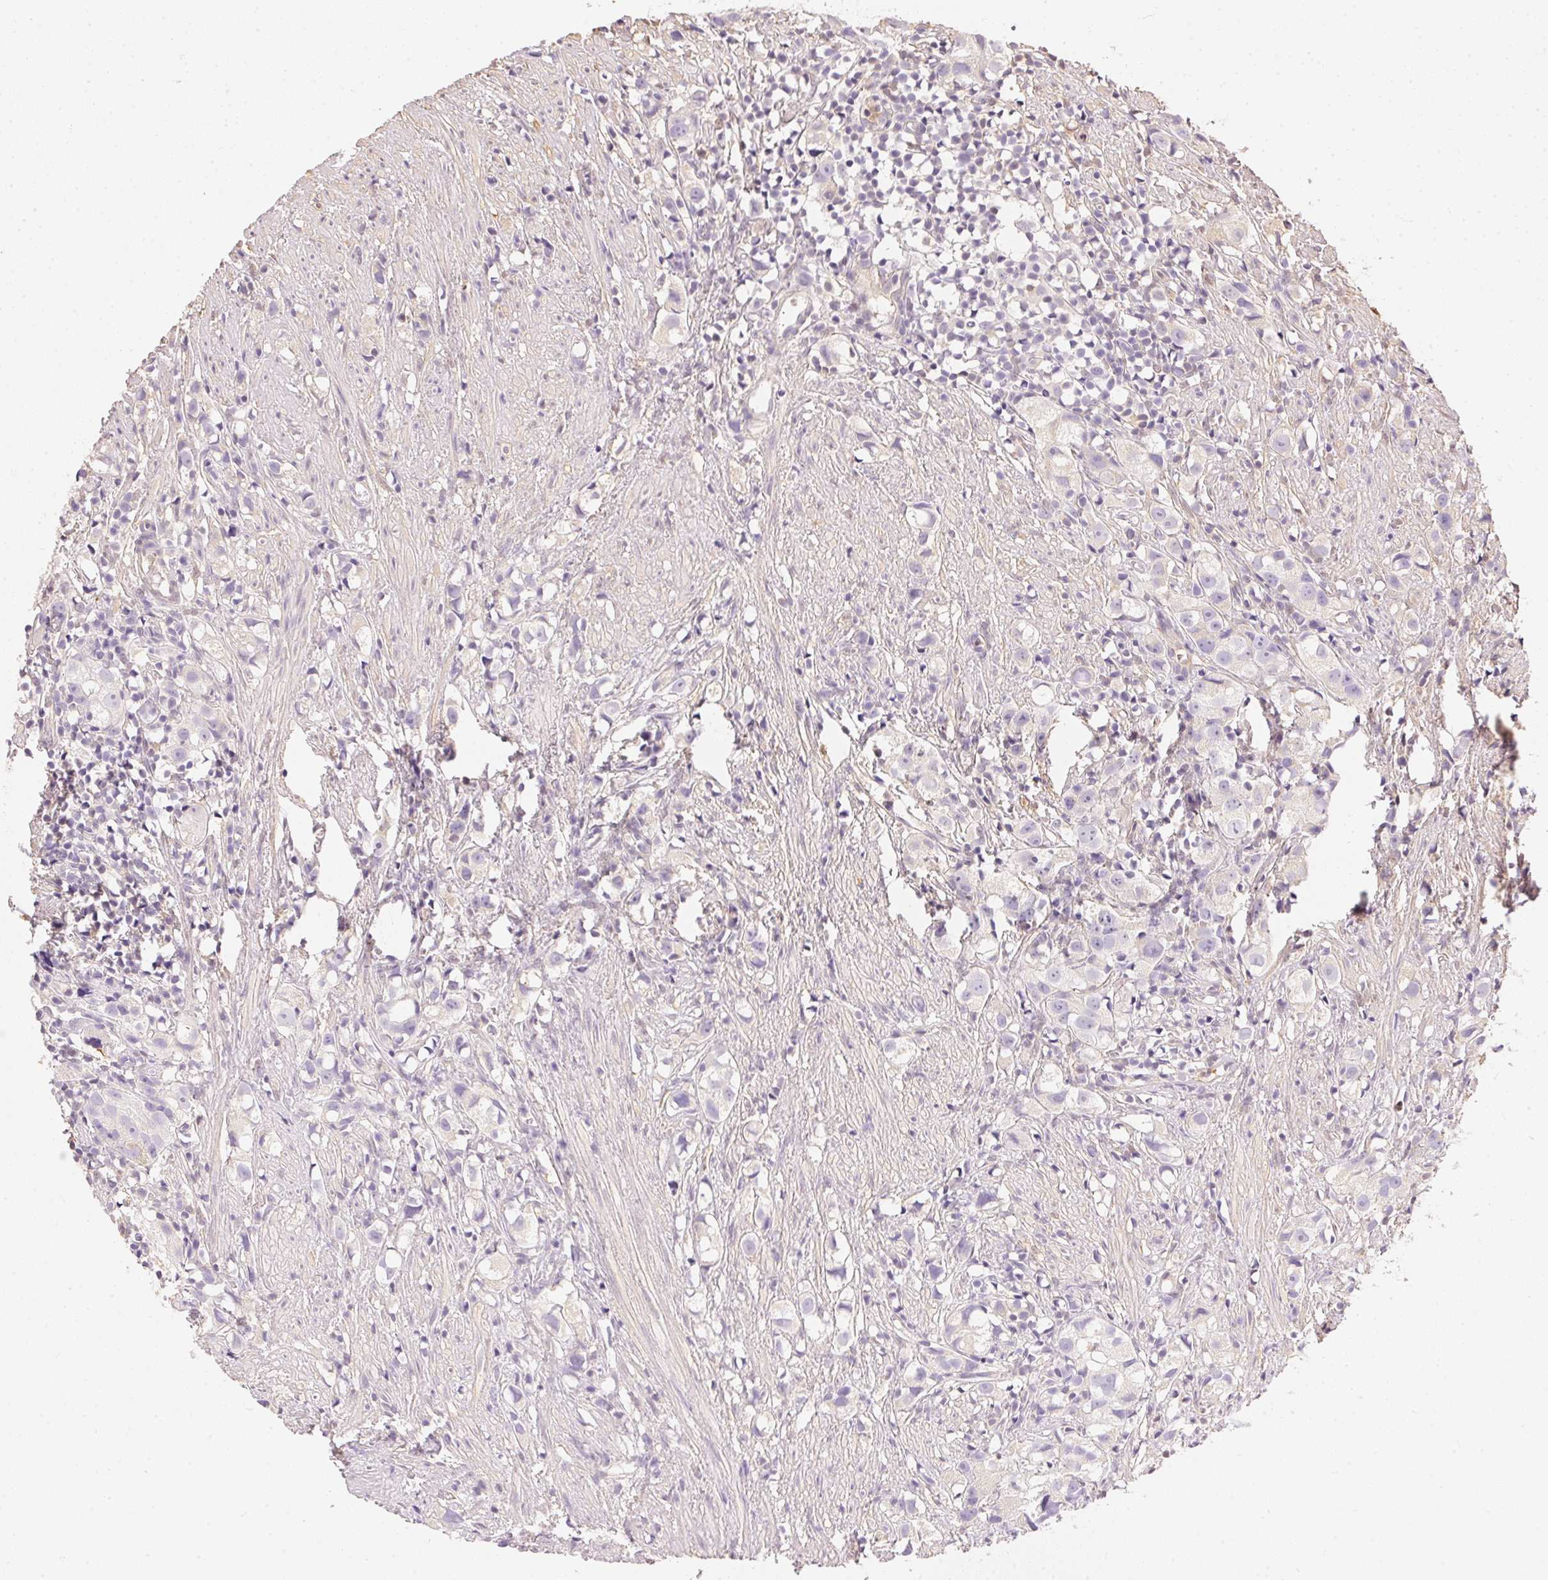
{"staining": {"intensity": "negative", "quantity": "none", "location": "none"}, "tissue": "prostate cancer", "cell_type": "Tumor cells", "image_type": "cancer", "snomed": [{"axis": "morphology", "description": "Adenocarcinoma, High grade"}, {"axis": "topography", "description": "Prostate"}], "caption": "Photomicrograph shows no significant protein positivity in tumor cells of prostate cancer (high-grade adenocarcinoma).", "gene": "S100A3", "patient": {"sex": "male", "age": 68}}